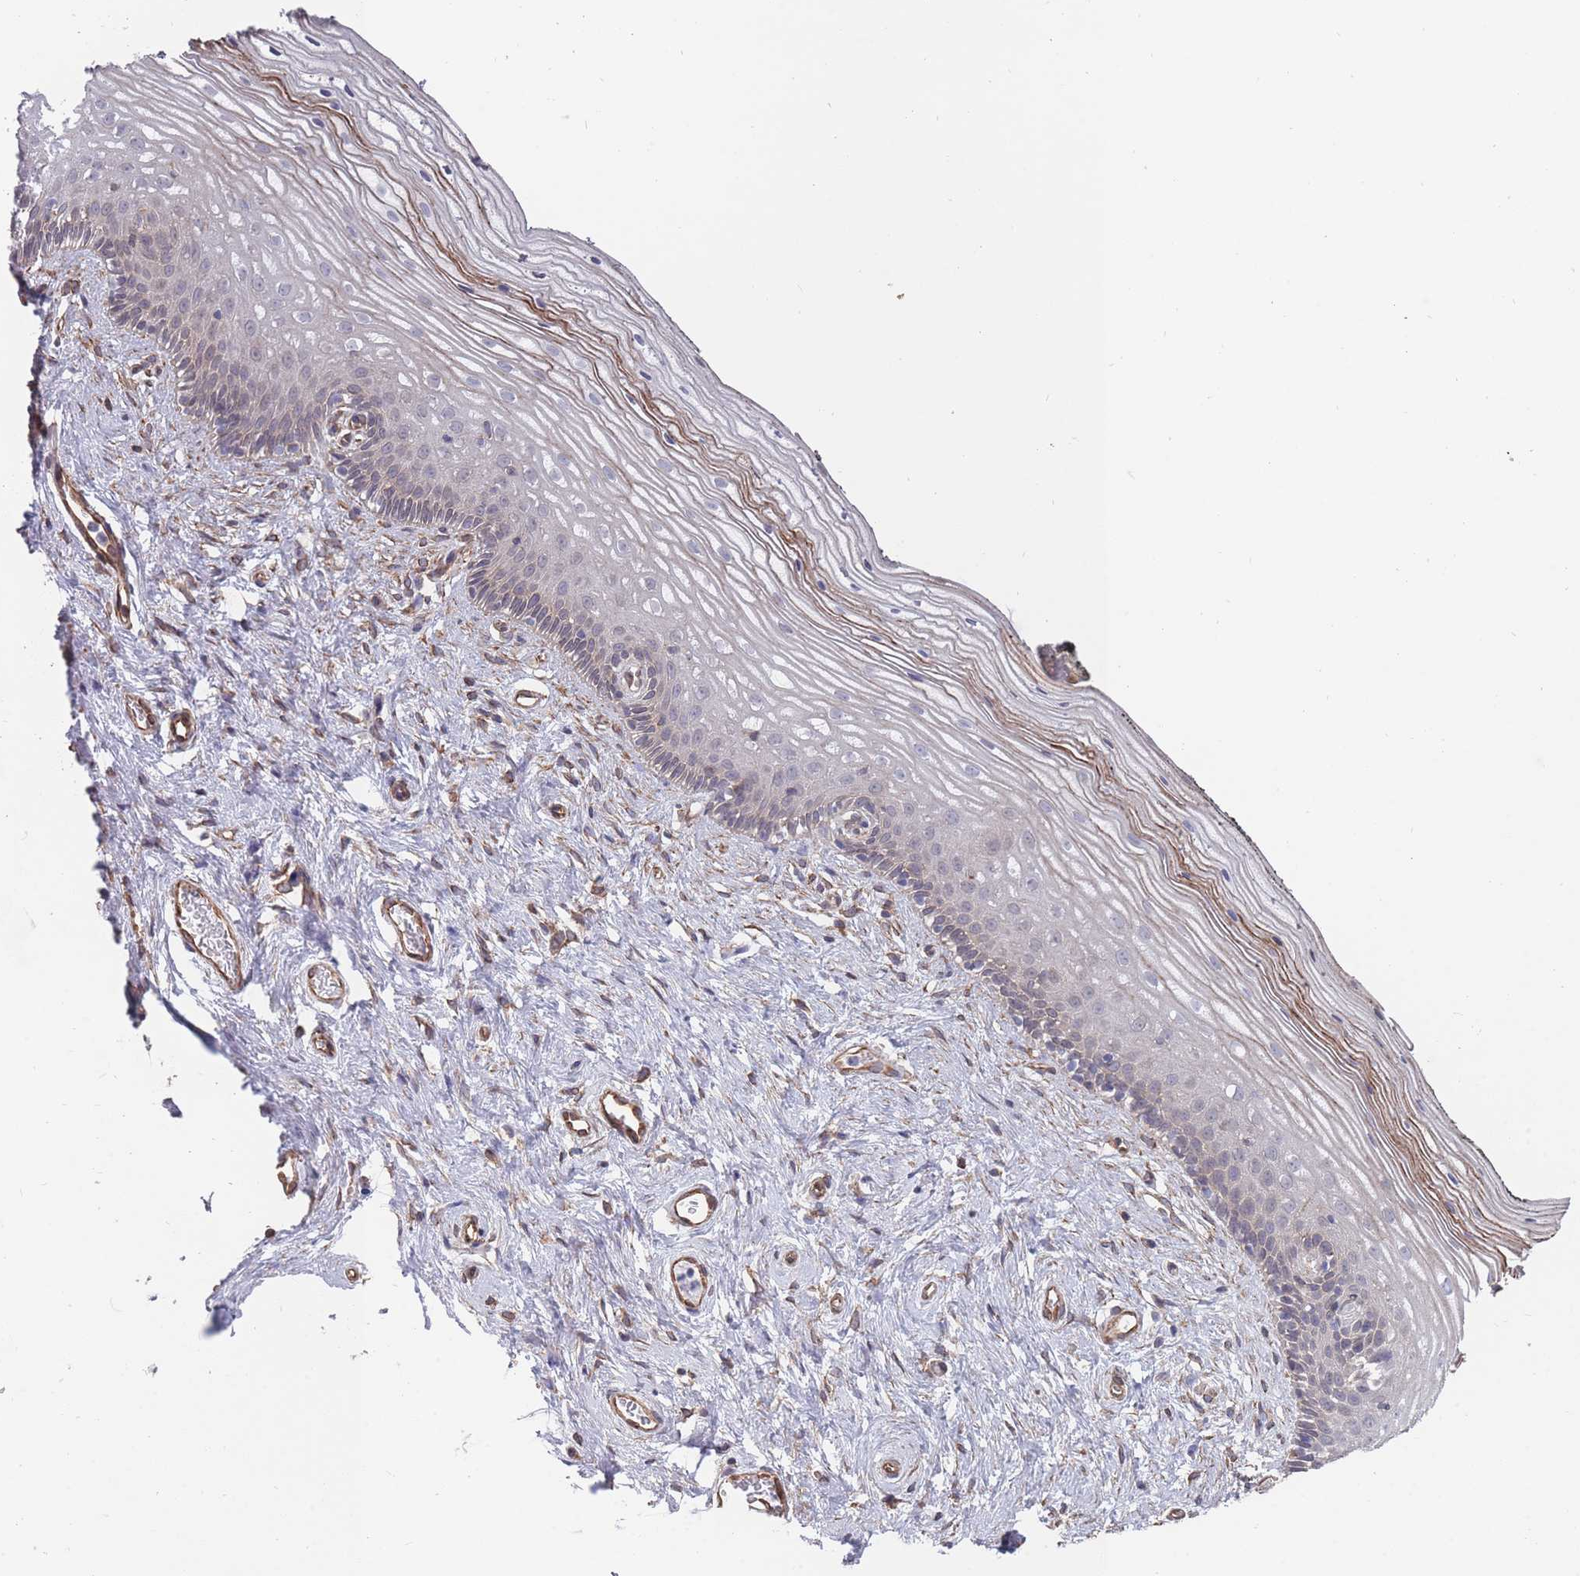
{"staining": {"intensity": "moderate", "quantity": "<25%", "location": "cytoplasmic/membranous"}, "tissue": "vagina", "cell_type": "Squamous epithelial cells", "image_type": "normal", "snomed": [{"axis": "morphology", "description": "Normal tissue, NOS"}, {"axis": "topography", "description": "Vagina"}], "caption": "The photomicrograph reveals a brown stain indicating the presence of a protein in the cytoplasmic/membranous of squamous epithelial cells in vagina. The staining was performed using DAB (3,3'-diaminobenzidine) to visualize the protein expression in brown, while the nuclei were stained in blue with hematoxylin (Magnification: 20x).", "gene": "SLC1A6", "patient": {"sex": "female", "age": 47}}